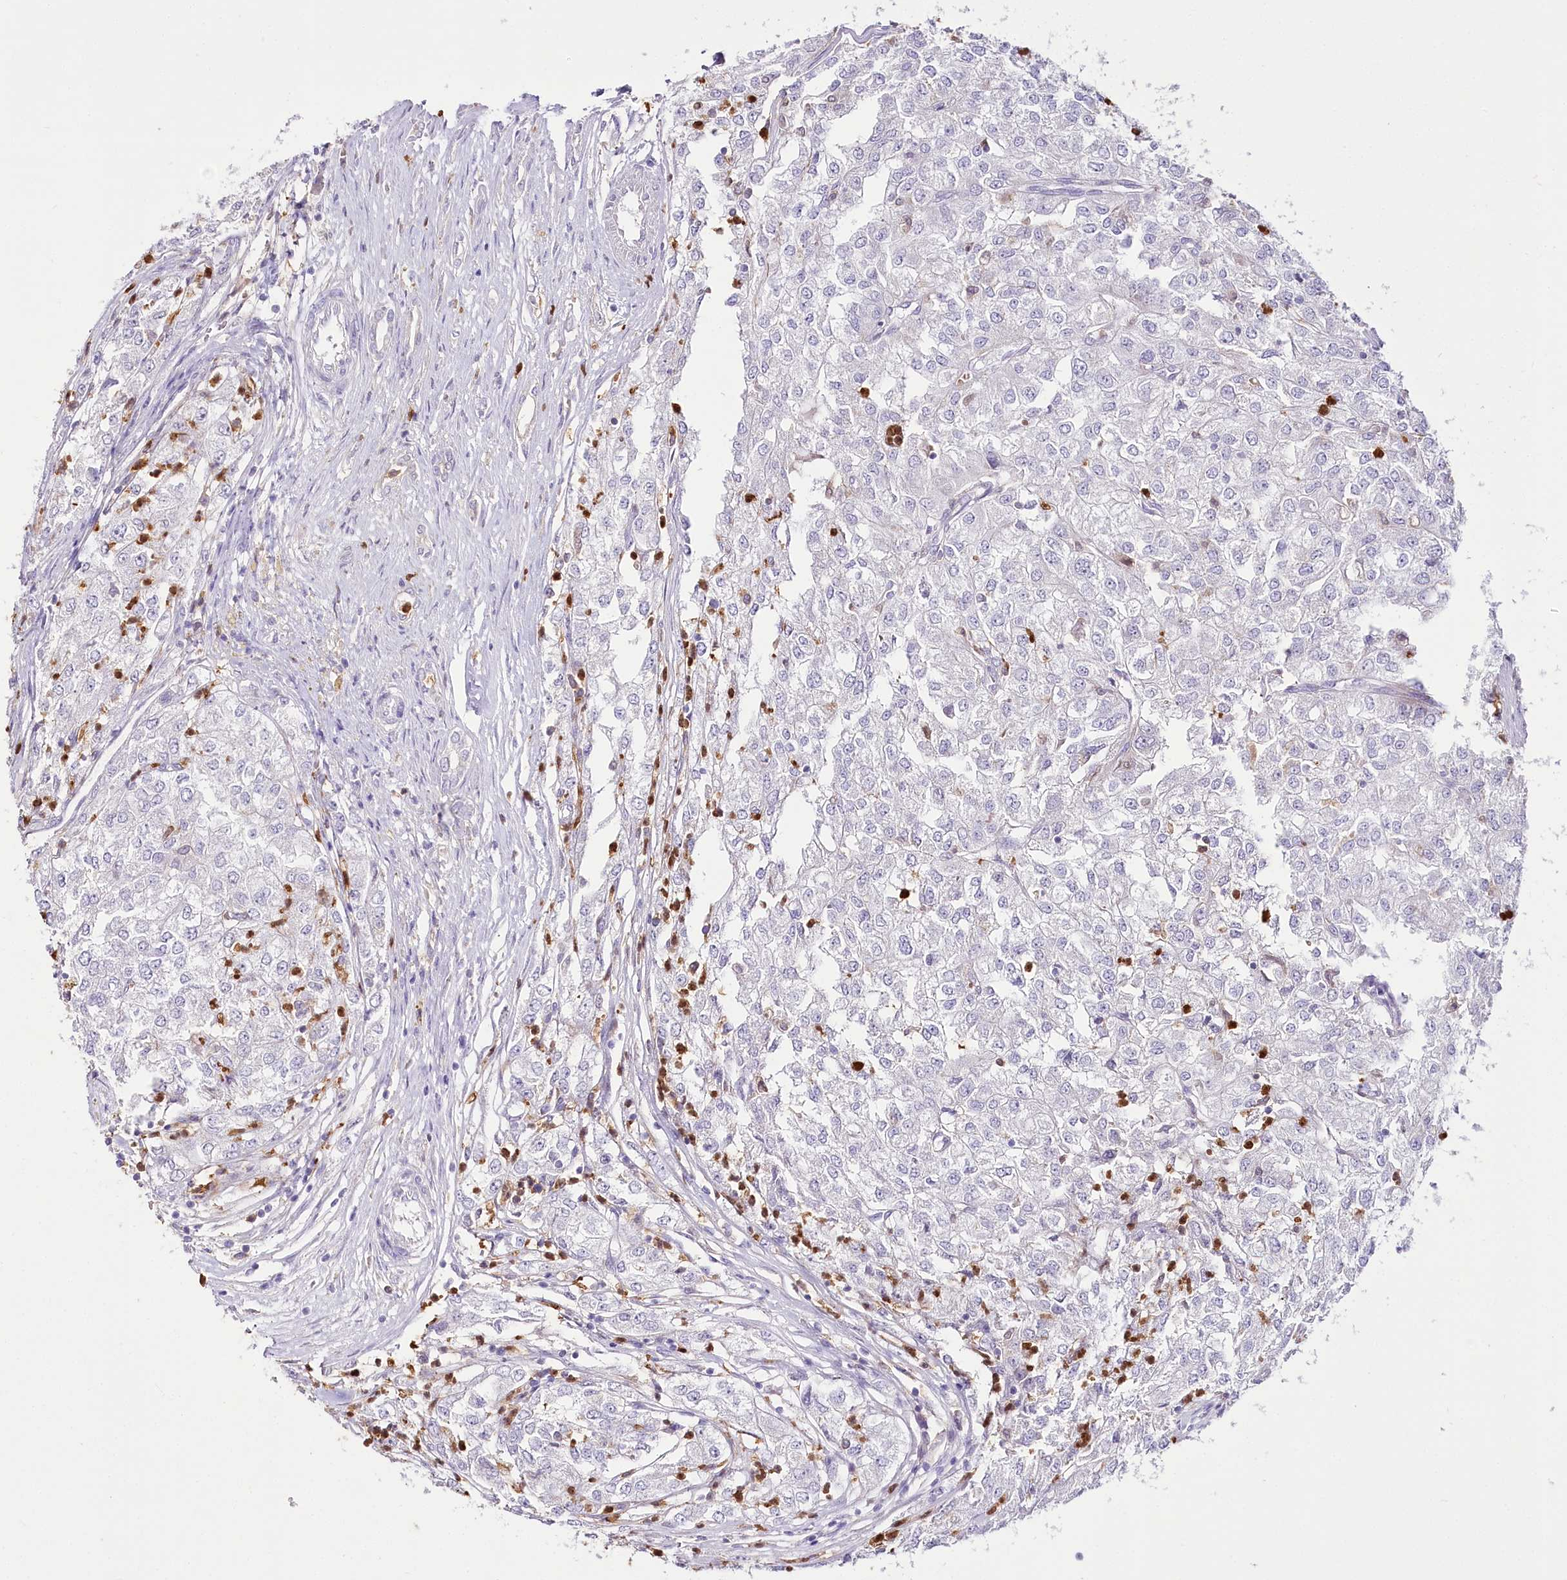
{"staining": {"intensity": "negative", "quantity": "none", "location": "none"}, "tissue": "renal cancer", "cell_type": "Tumor cells", "image_type": "cancer", "snomed": [{"axis": "morphology", "description": "Adenocarcinoma, NOS"}, {"axis": "topography", "description": "Kidney"}], "caption": "The immunohistochemistry image has no significant positivity in tumor cells of renal adenocarcinoma tissue.", "gene": "DPYD", "patient": {"sex": "female", "age": 54}}